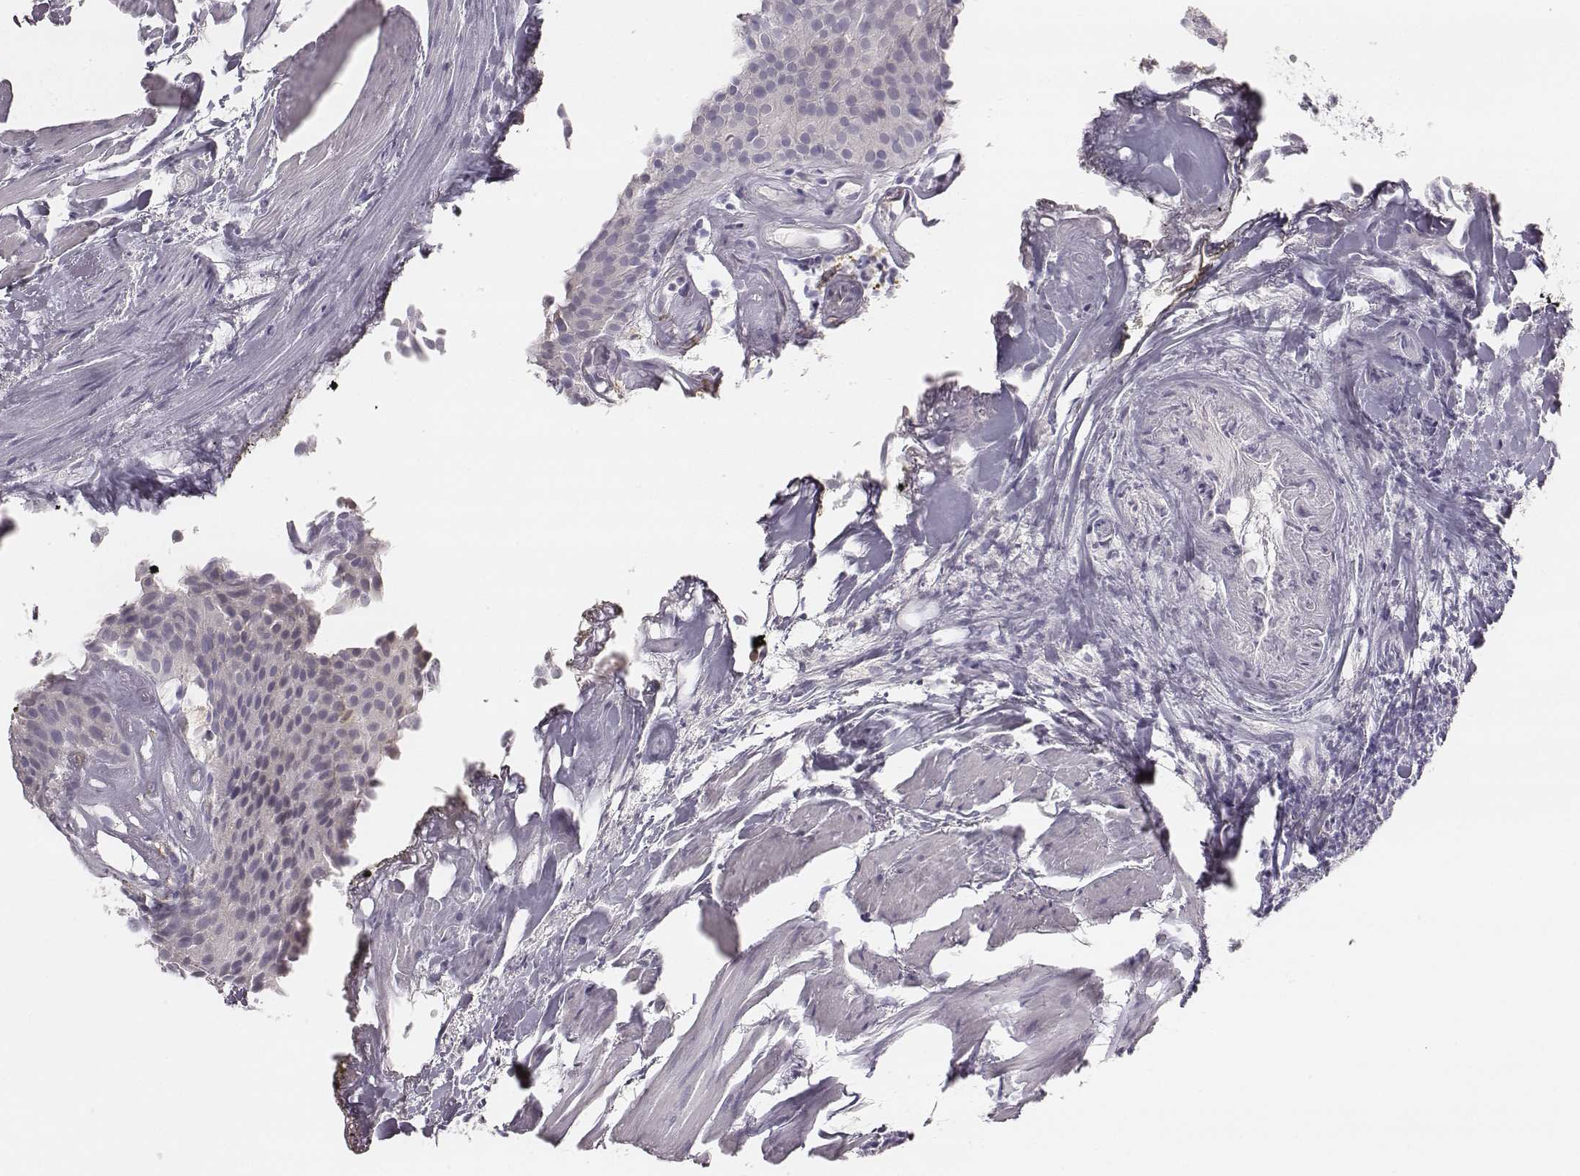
{"staining": {"intensity": "negative", "quantity": "none", "location": "none"}, "tissue": "urothelial cancer", "cell_type": "Tumor cells", "image_type": "cancer", "snomed": [{"axis": "morphology", "description": "Urothelial carcinoma, Low grade"}, {"axis": "topography", "description": "Urinary bladder"}], "caption": "An immunohistochemistry (IHC) micrograph of low-grade urothelial carcinoma is shown. There is no staining in tumor cells of low-grade urothelial carcinoma.", "gene": "KCNJ12", "patient": {"sex": "female", "age": 87}}